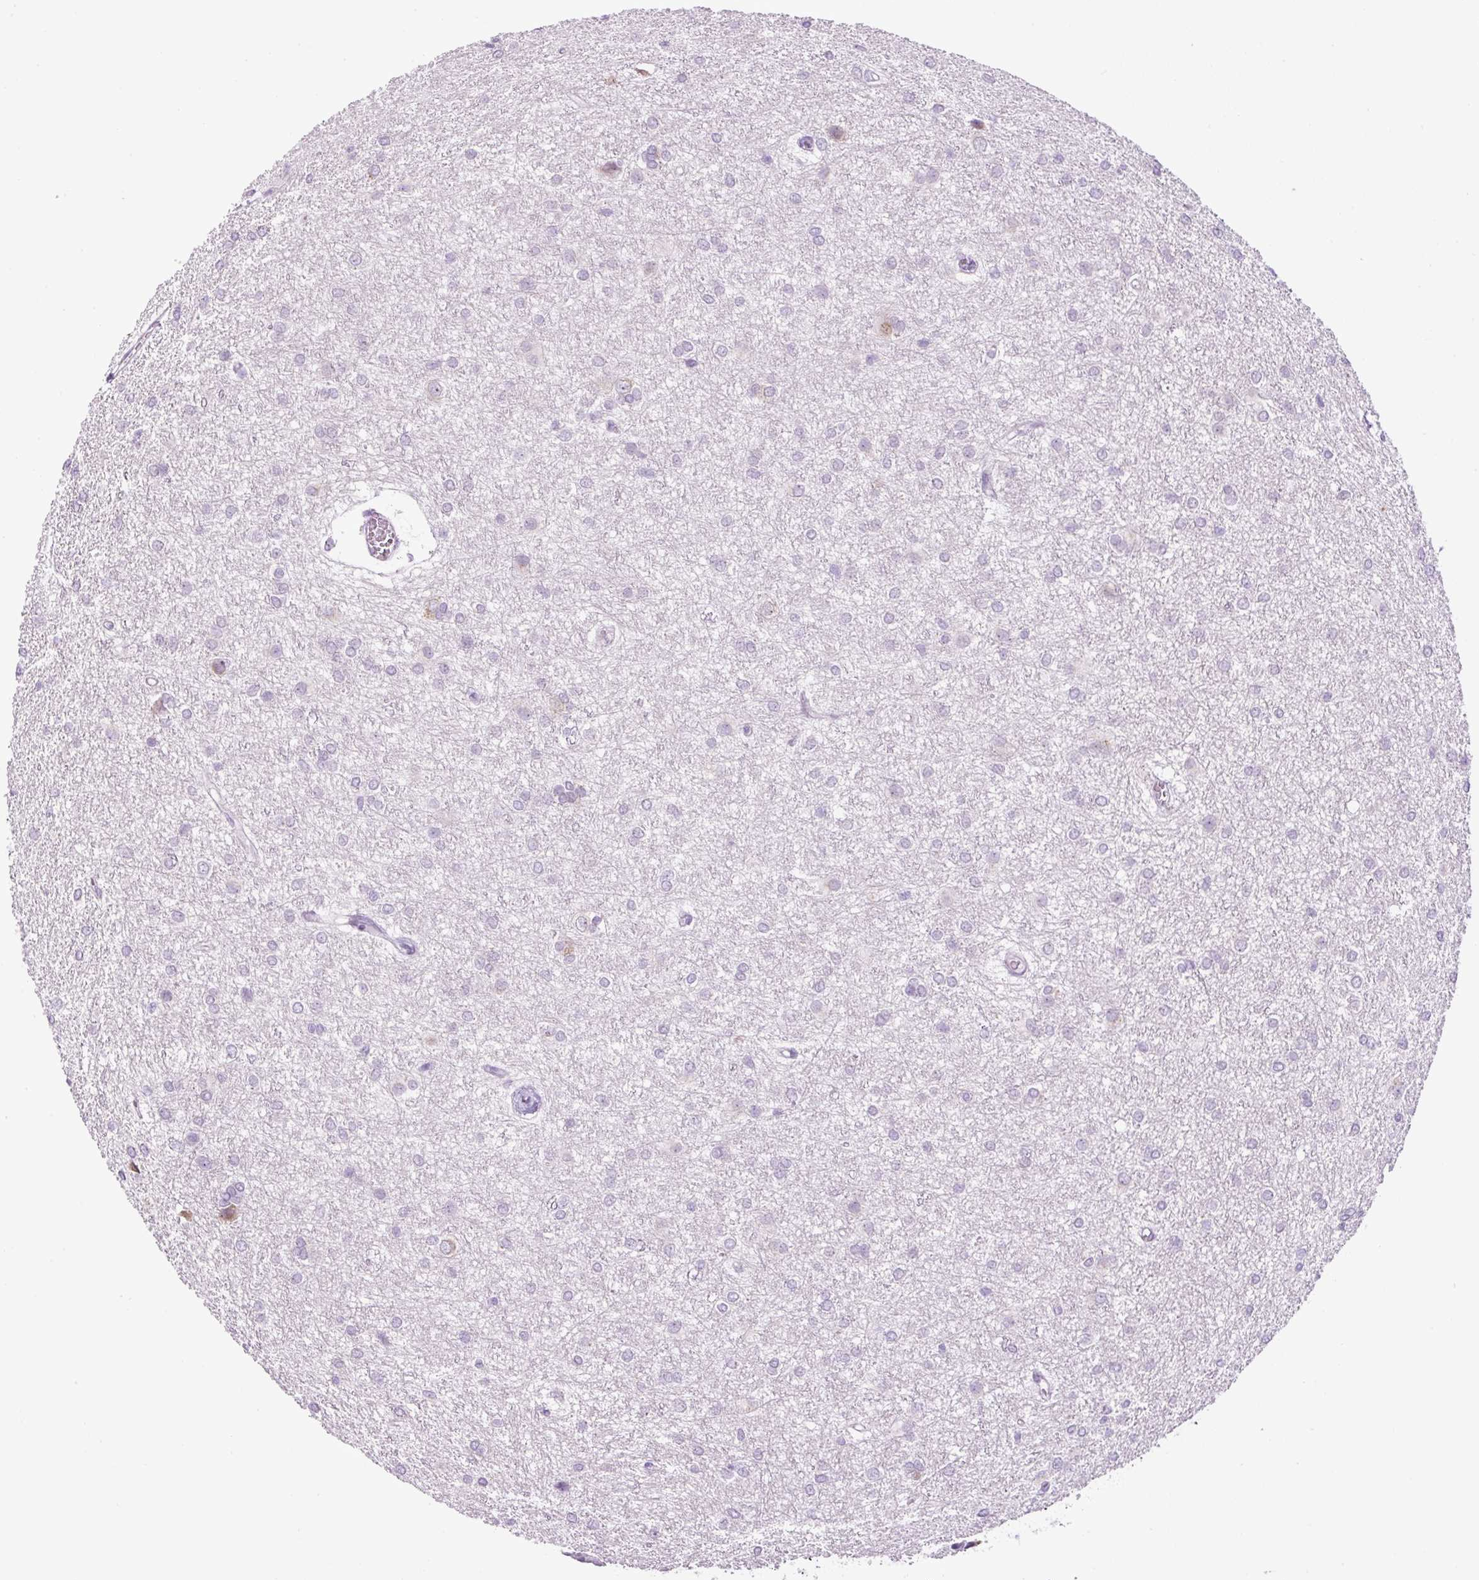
{"staining": {"intensity": "negative", "quantity": "none", "location": "none"}, "tissue": "glioma", "cell_type": "Tumor cells", "image_type": "cancer", "snomed": [{"axis": "morphology", "description": "Glioma, malignant, High grade"}, {"axis": "topography", "description": "Brain"}], "caption": "Immunohistochemical staining of human glioma exhibits no significant positivity in tumor cells. (DAB immunohistochemistry visualized using brightfield microscopy, high magnification).", "gene": "RHBDD2", "patient": {"sex": "female", "age": 50}}